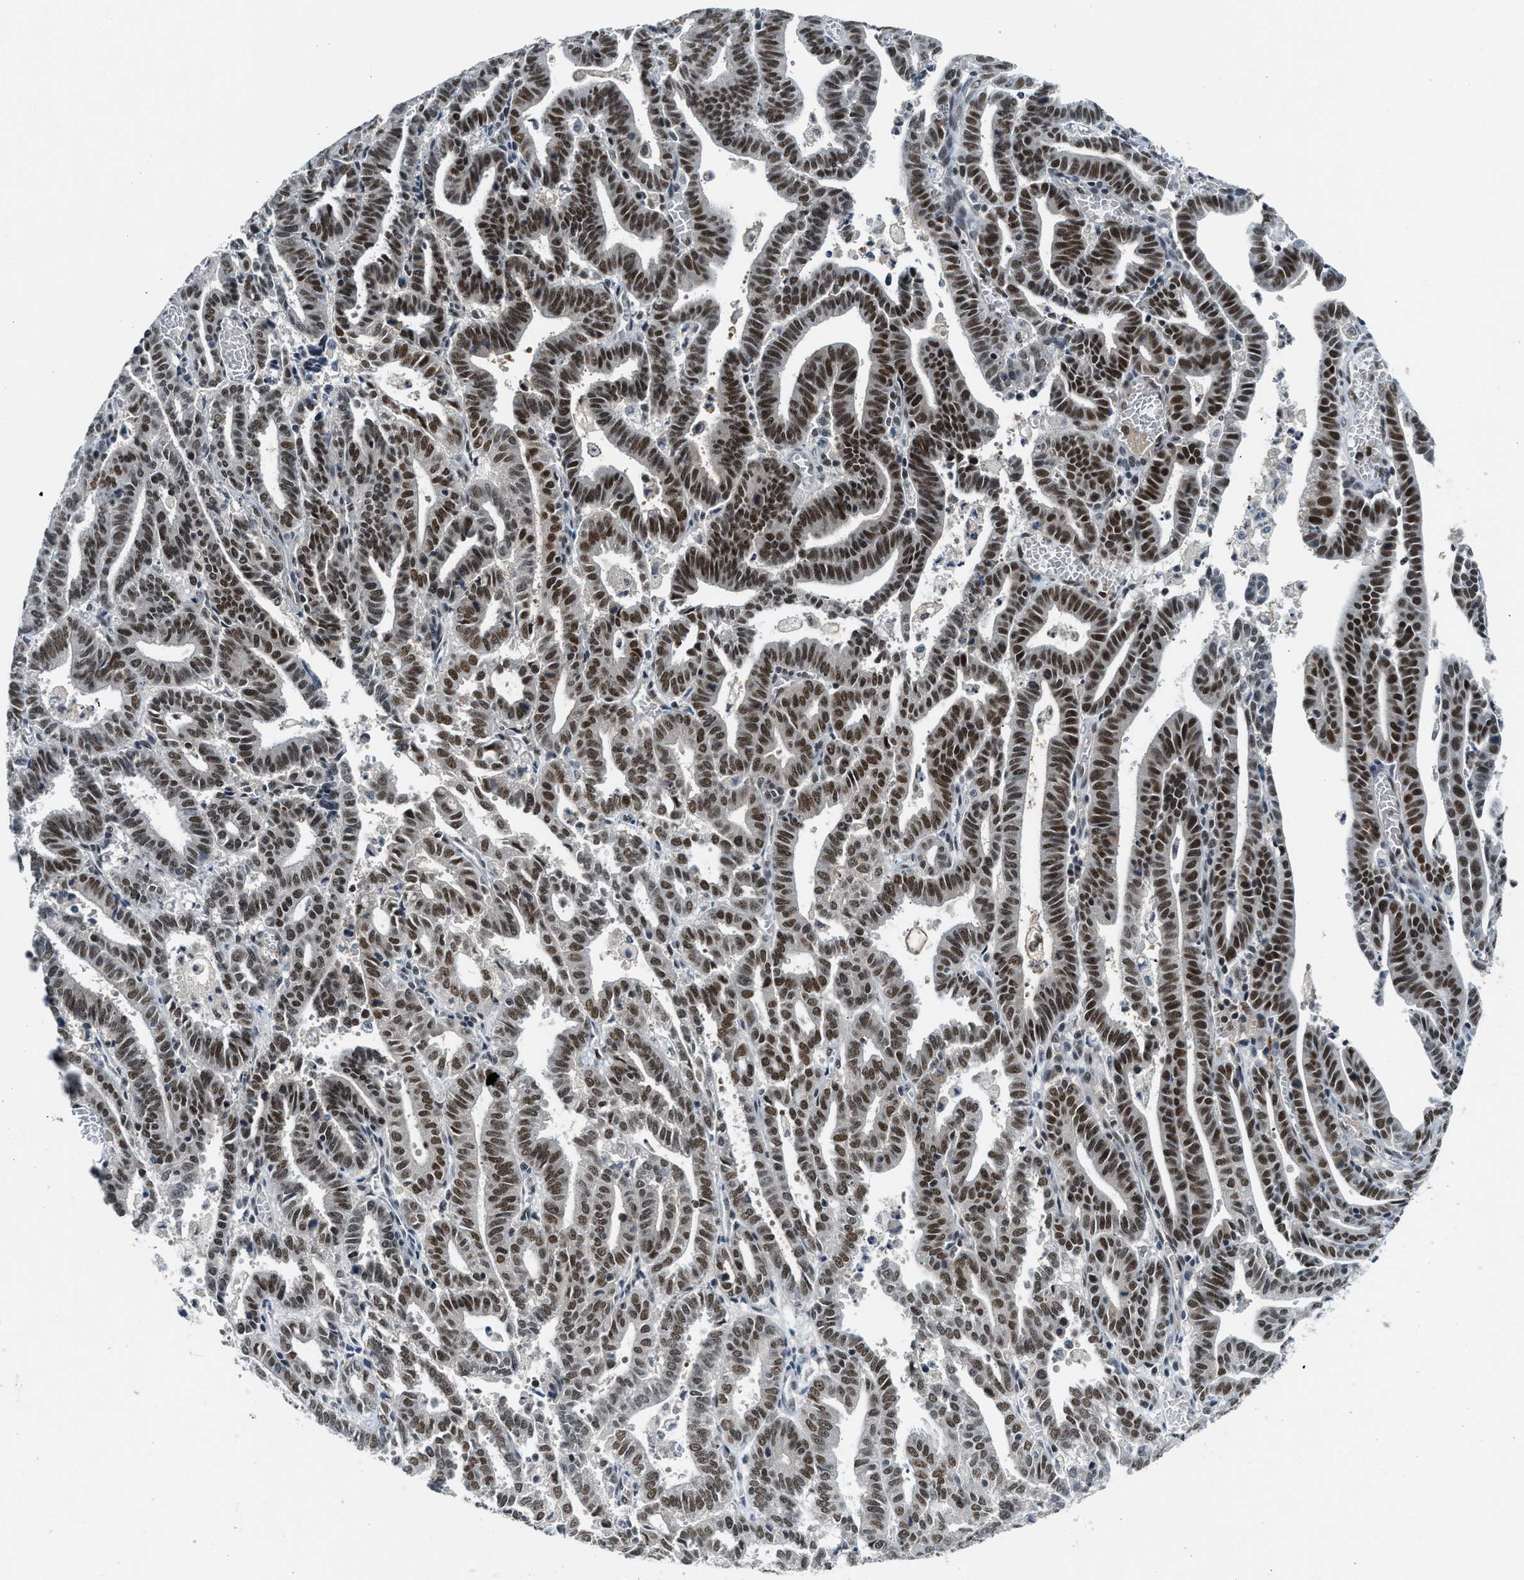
{"staining": {"intensity": "strong", "quantity": ">75%", "location": "nuclear"}, "tissue": "endometrial cancer", "cell_type": "Tumor cells", "image_type": "cancer", "snomed": [{"axis": "morphology", "description": "Adenocarcinoma, NOS"}, {"axis": "topography", "description": "Uterus"}], "caption": "High-magnification brightfield microscopy of endometrial cancer stained with DAB (3,3'-diaminobenzidine) (brown) and counterstained with hematoxylin (blue). tumor cells exhibit strong nuclear positivity is identified in about>75% of cells.", "gene": "NCOA1", "patient": {"sex": "female", "age": 83}}